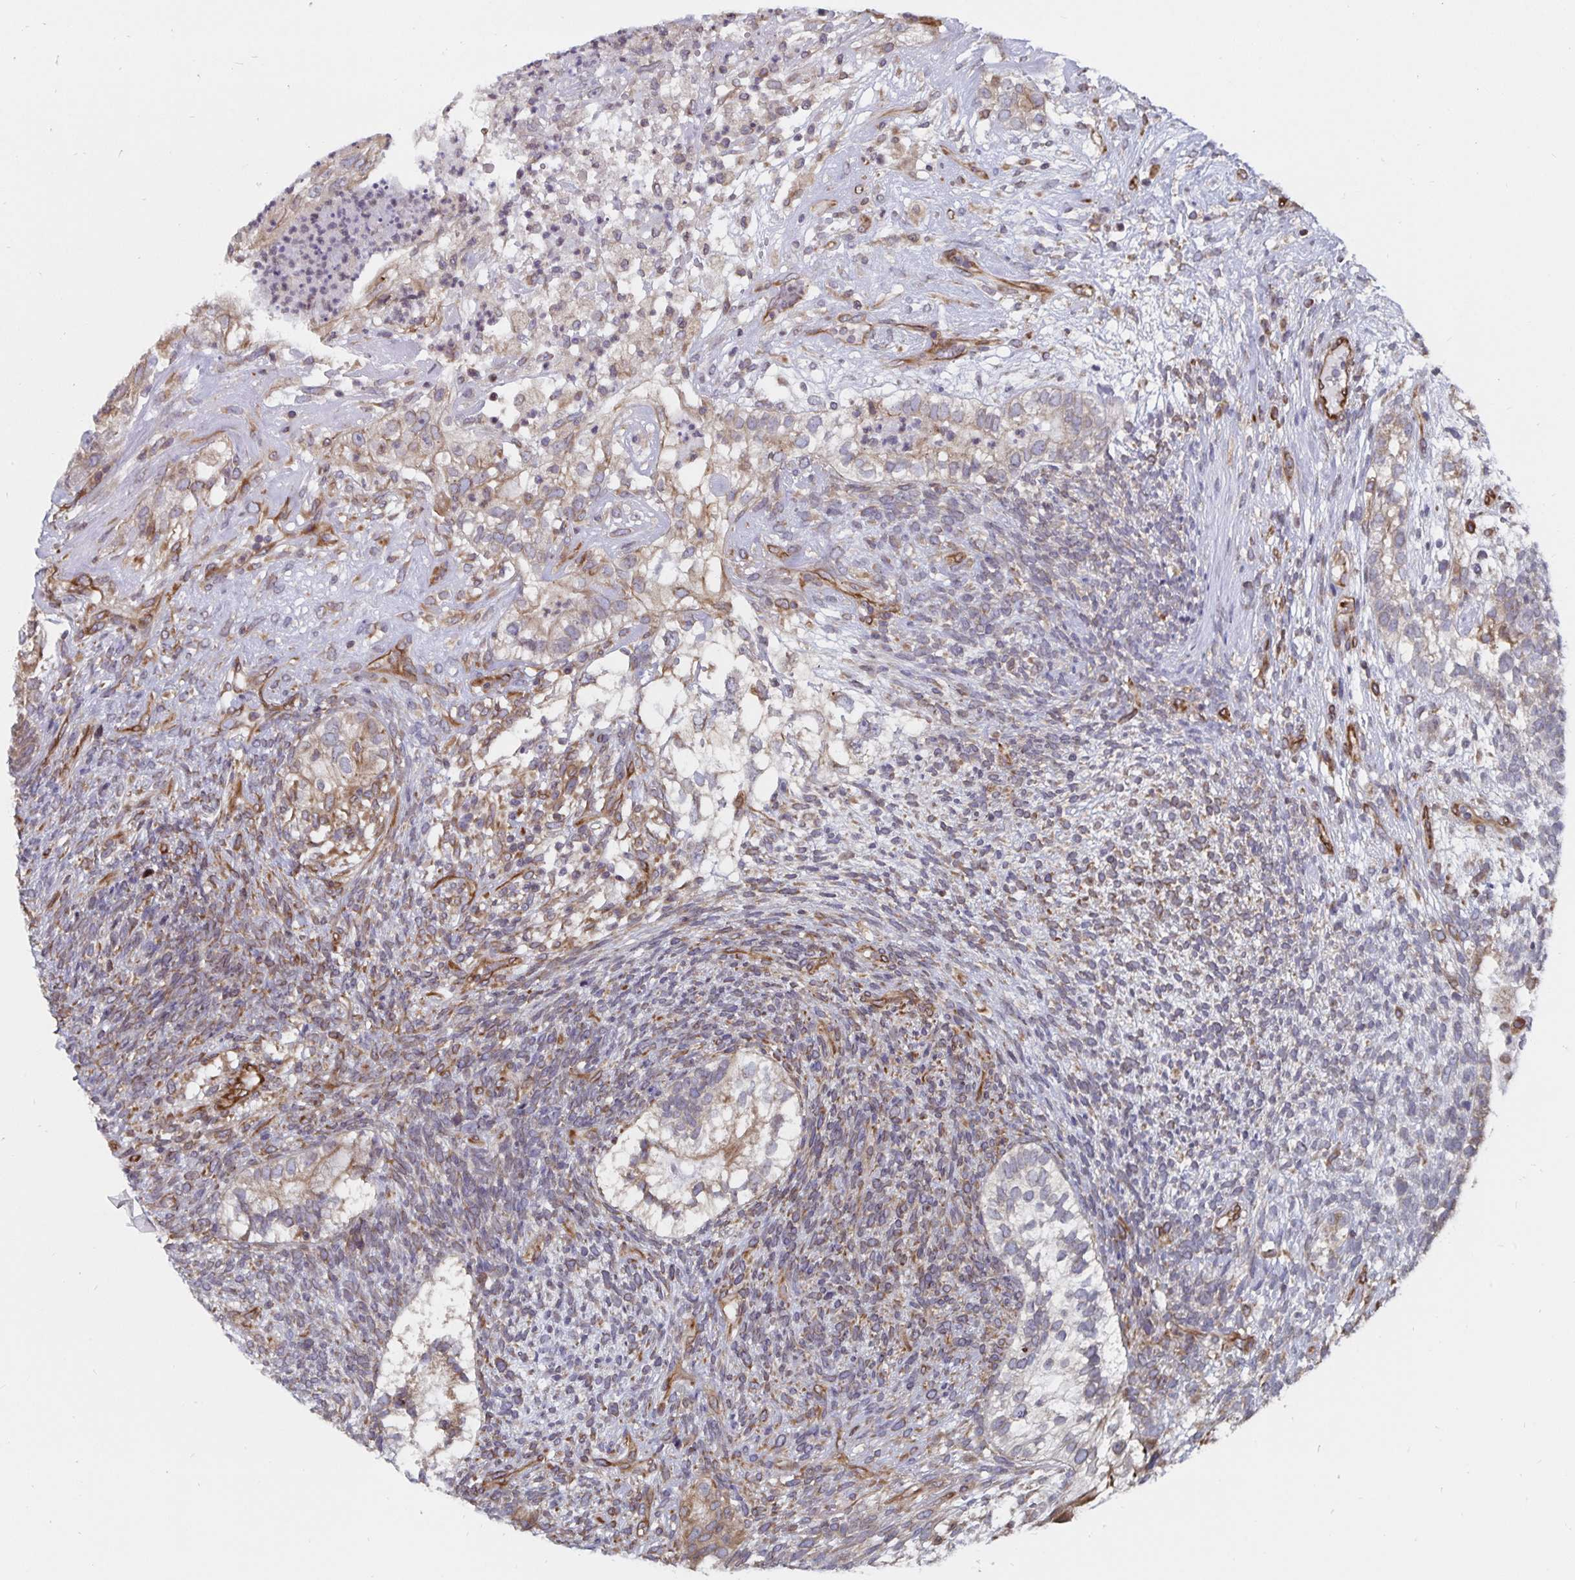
{"staining": {"intensity": "weak", "quantity": ">75%", "location": "cytoplasmic/membranous"}, "tissue": "testis cancer", "cell_type": "Tumor cells", "image_type": "cancer", "snomed": [{"axis": "morphology", "description": "Seminoma, NOS"}, {"axis": "morphology", "description": "Carcinoma, Embryonal, NOS"}, {"axis": "topography", "description": "Testis"}], "caption": "High-magnification brightfield microscopy of testis cancer stained with DAB (3,3'-diaminobenzidine) (brown) and counterstained with hematoxylin (blue). tumor cells exhibit weak cytoplasmic/membranous staining is present in approximately>75% of cells. The protein of interest is shown in brown color, while the nuclei are stained blue.", "gene": "BCAP29", "patient": {"sex": "male", "age": 41}}